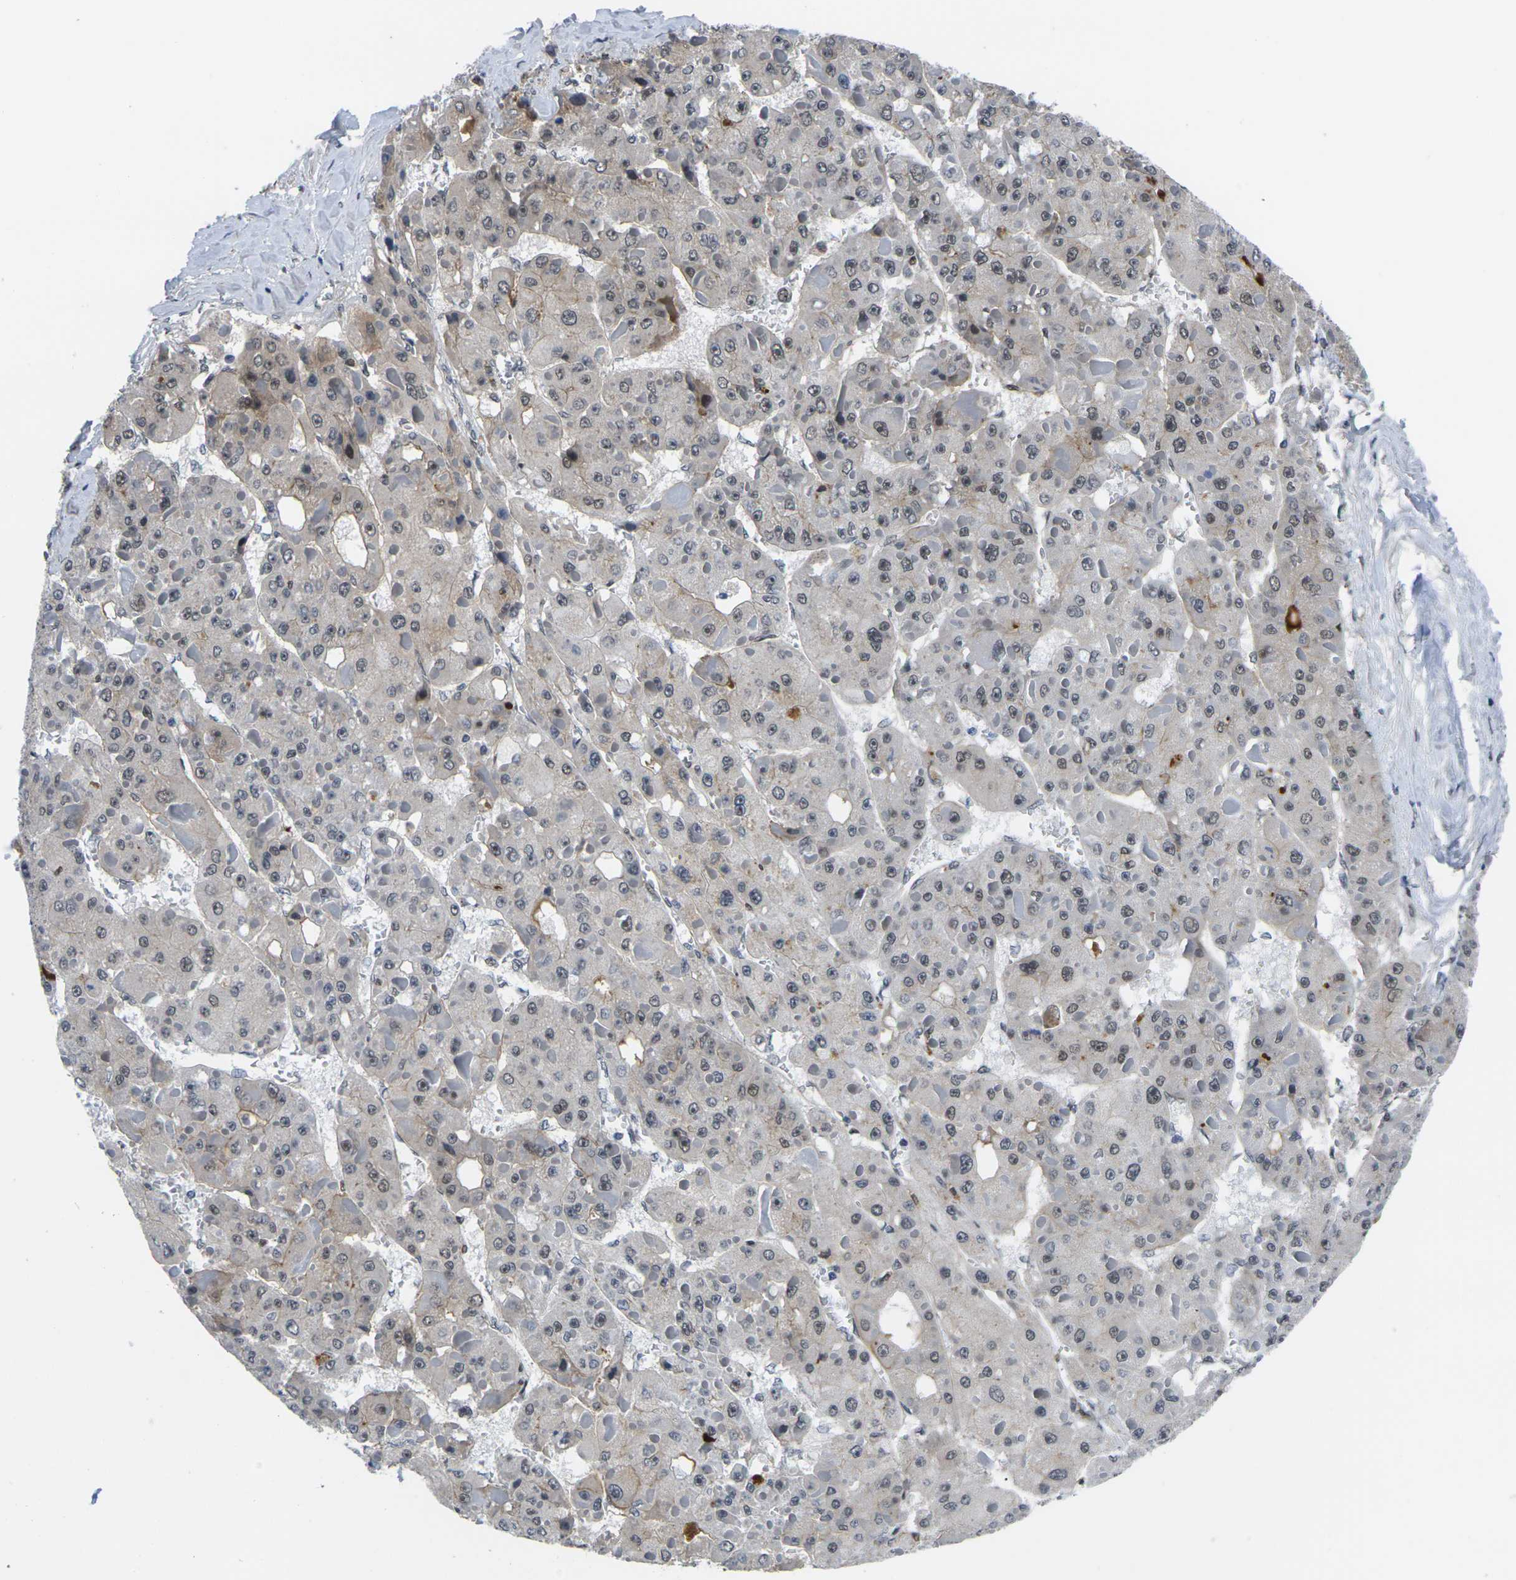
{"staining": {"intensity": "weak", "quantity": "<25%", "location": "cytoplasmic/membranous,nuclear"}, "tissue": "liver cancer", "cell_type": "Tumor cells", "image_type": "cancer", "snomed": [{"axis": "morphology", "description": "Carcinoma, Hepatocellular, NOS"}, {"axis": "topography", "description": "Liver"}], "caption": "This is an IHC histopathology image of human hepatocellular carcinoma (liver). There is no positivity in tumor cells.", "gene": "RBM7", "patient": {"sex": "female", "age": 73}}